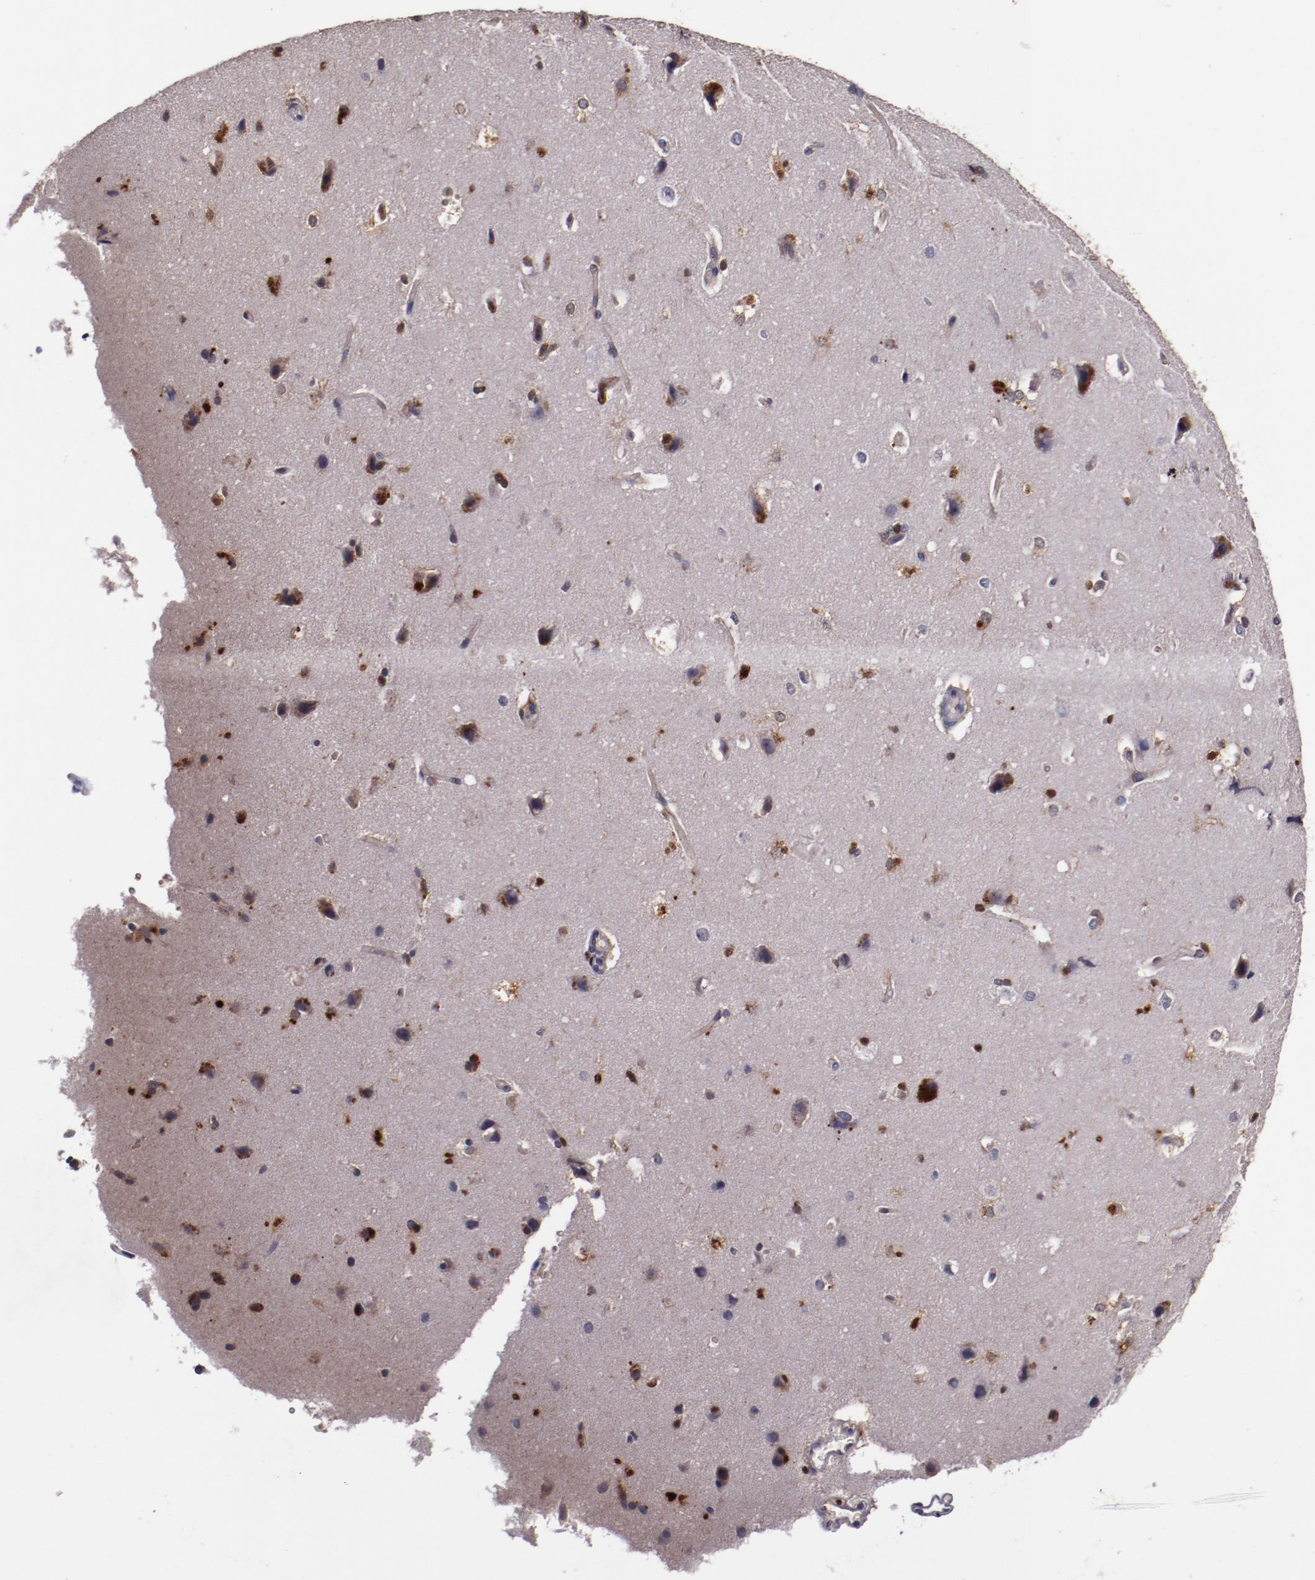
{"staining": {"intensity": "weak", "quantity": "25%-75%", "location": "cytoplasmic/membranous"}, "tissue": "cerebral cortex", "cell_type": "Endothelial cells", "image_type": "normal", "snomed": [{"axis": "morphology", "description": "Normal tissue, NOS"}, {"axis": "topography", "description": "Cerebral cortex"}], "caption": "This histopathology image reveals benign cerebral cortex stained with immunohistochemistry (IHC) to label a protein in brown. The cytoplasmic/membranous of endothelial cells show weak positivity for the protein. Nuclei are counter-stained blue.", "gene": "CHEK2", "patient": {"sex": "female", "age": 45}}